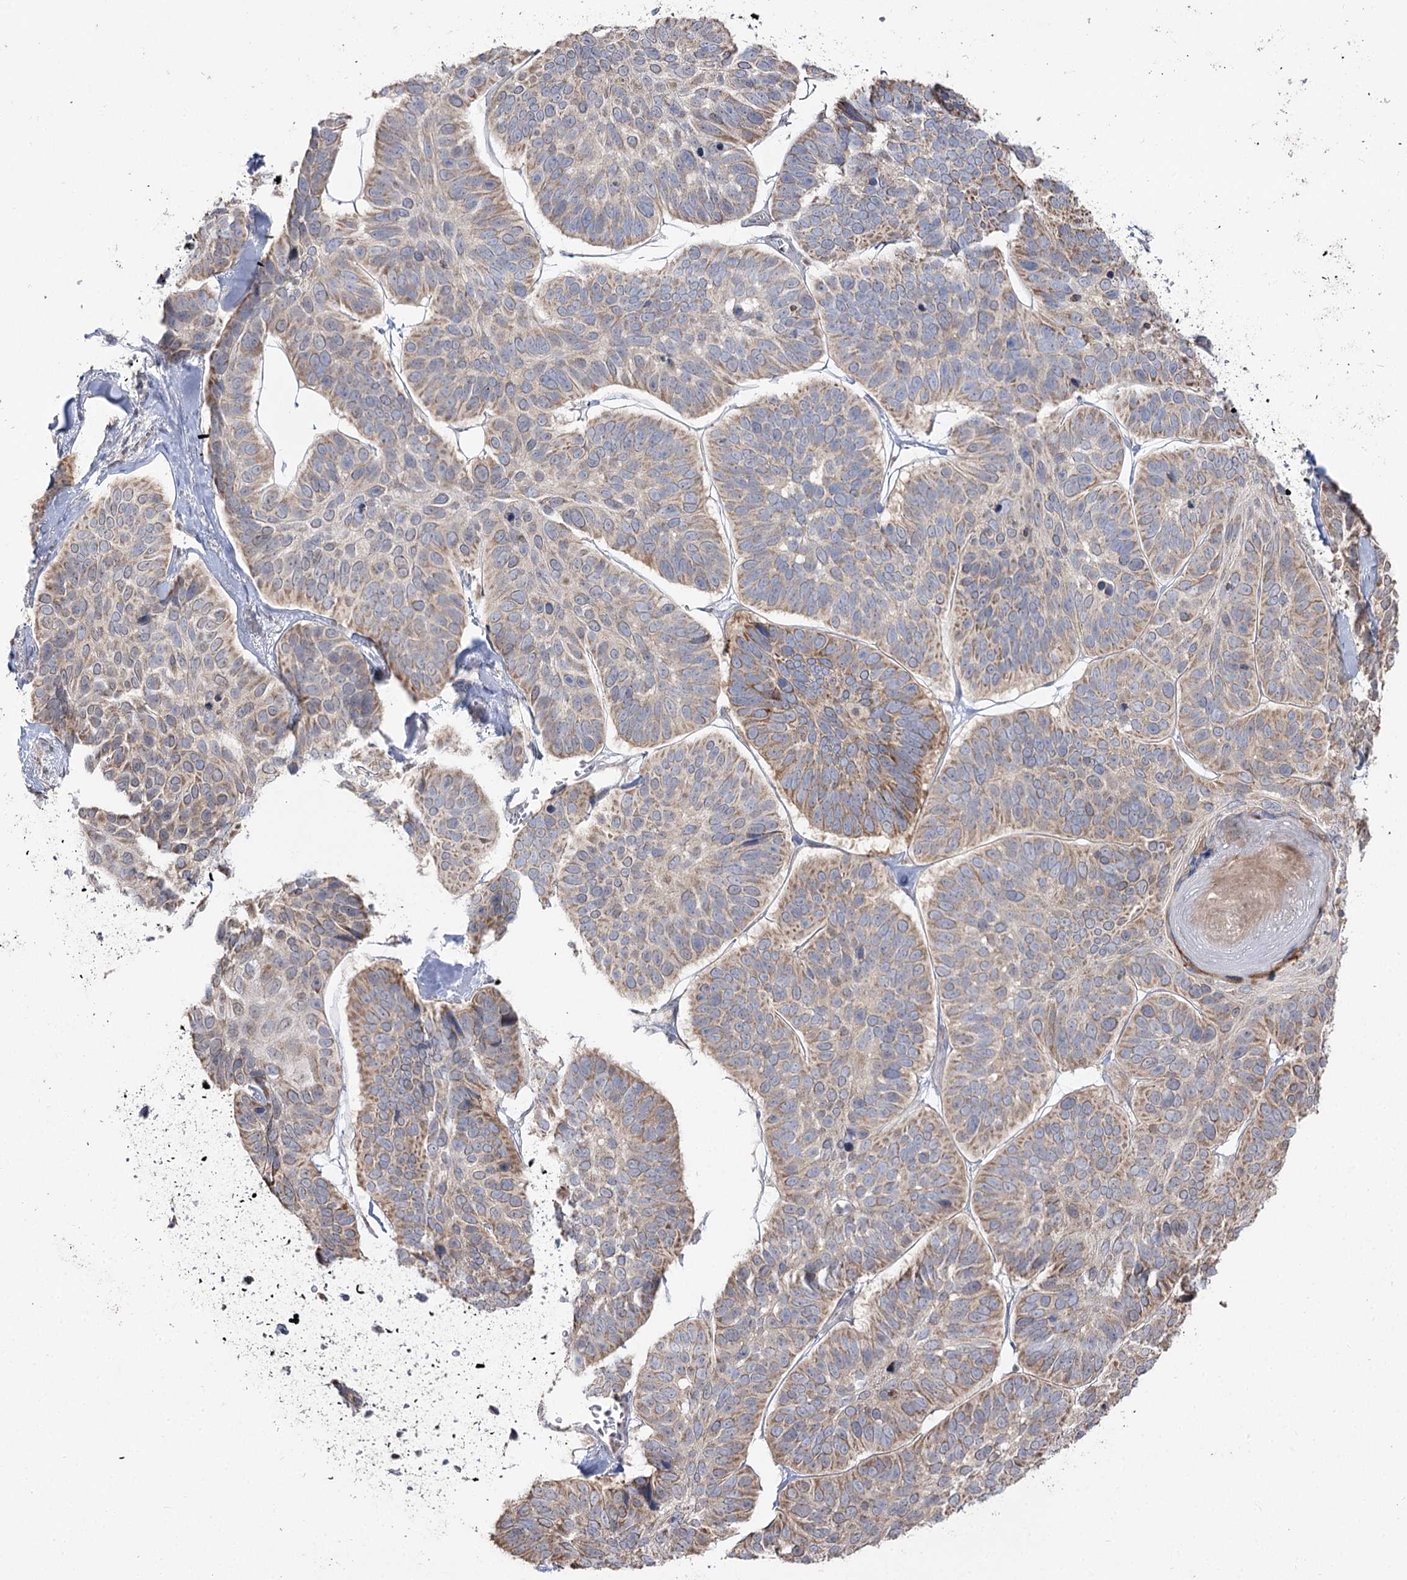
{"staining": {"intensity": "weak", "quantity": "25%-75%", "location": "cytoplasmic/membranous"}, "tissue": "skin cancer", "cell_type": "Tumor cells", "image_type": "cancer", "snomed": [{"axis": "morphology", "description": "Basal cell carcinoma"}, {"axis": "topography", "description": "Skin"}], "caption": "Skin cancer stained for a protein demonstrates weak cytoplasmic/membranous positivity in tumor cells.", "gene": "RUFY4", "patient": {"sex": "male", "age": 62}}